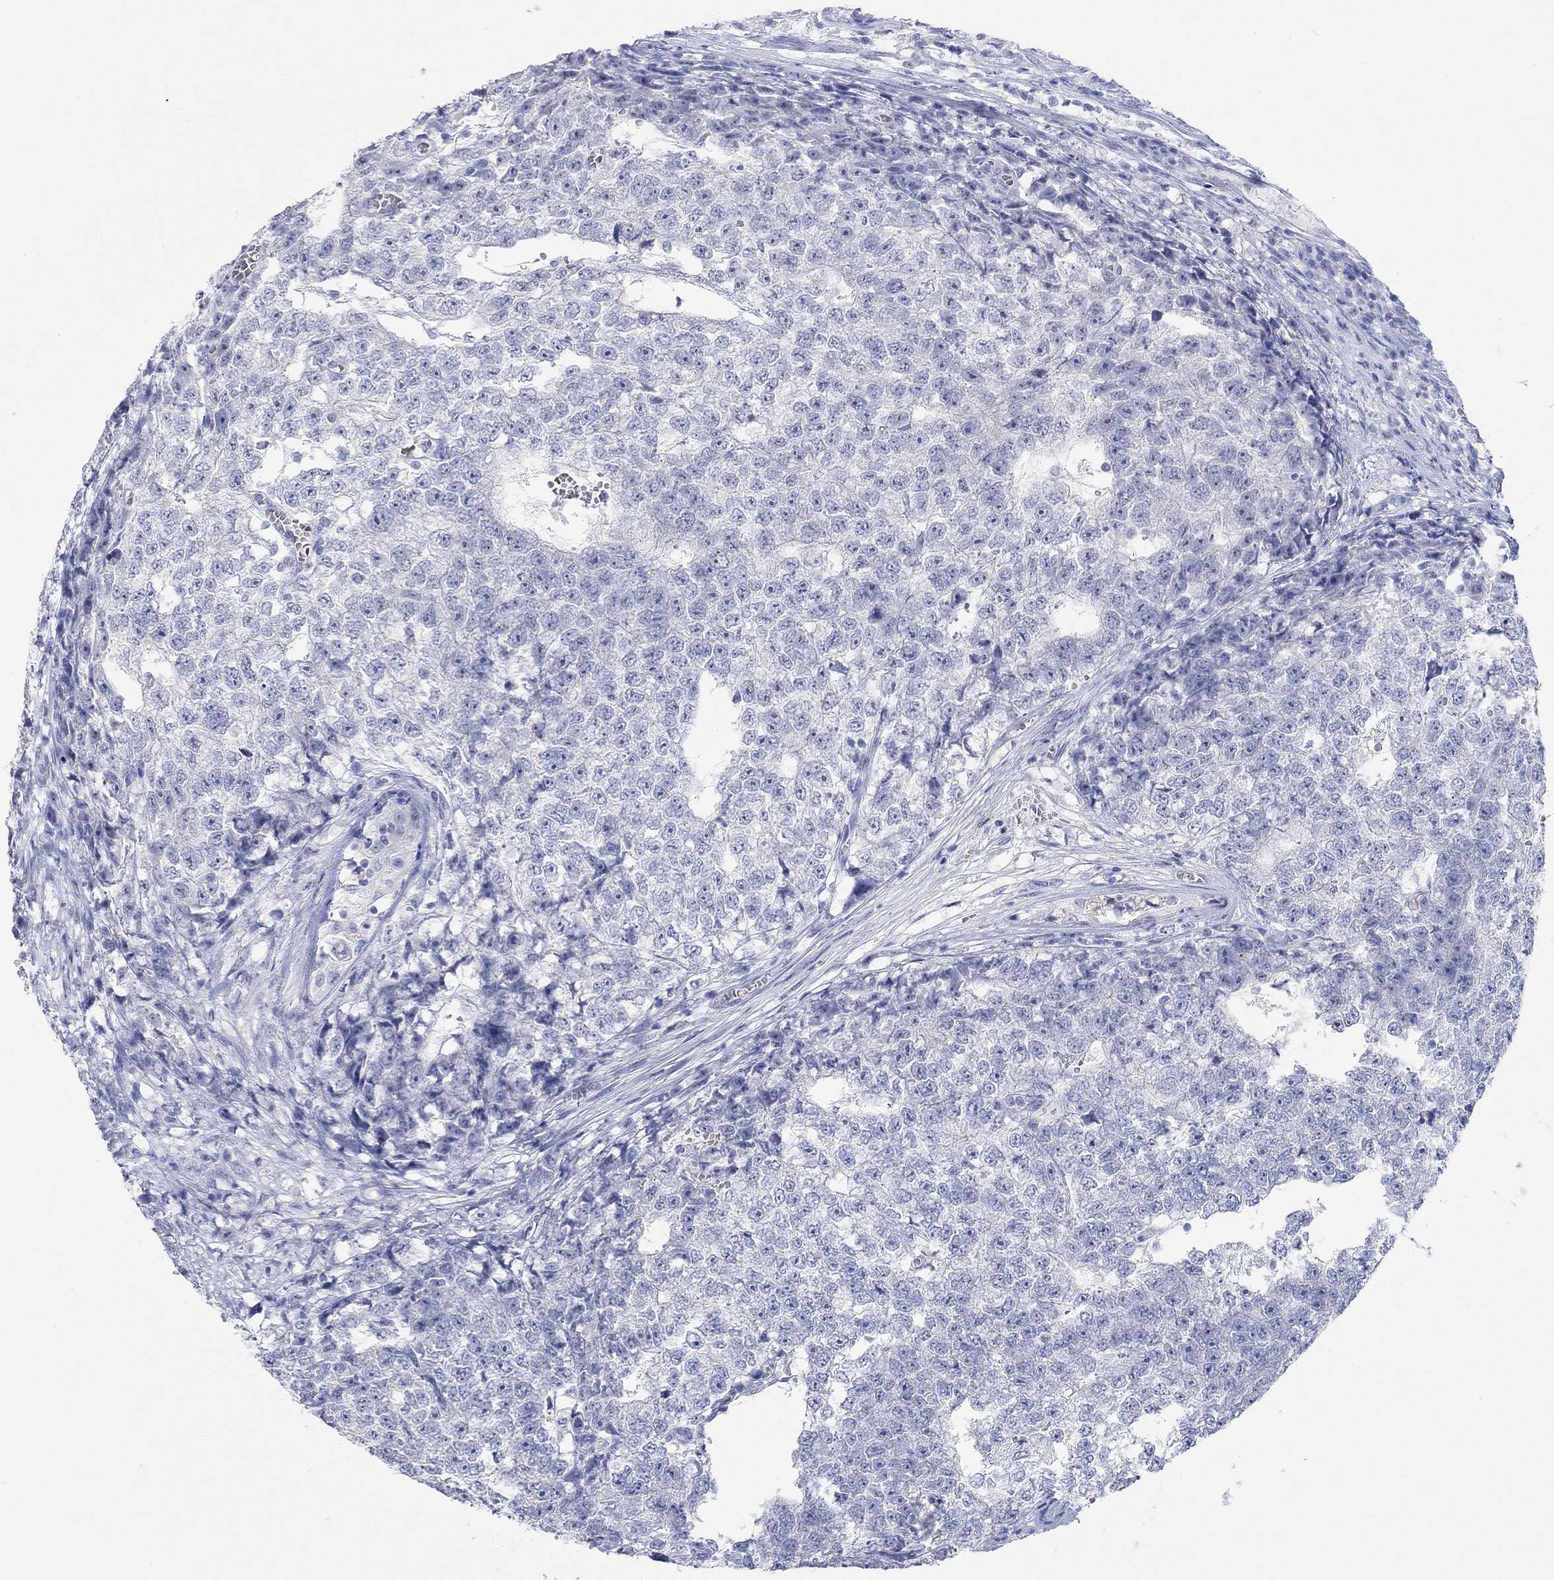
{"staining": {"intensity": "negative", "quantity": "none", "location": "none"}, "tissue": "testis cancer", "cell_type": "Tumor cells", "image_type": "cancer", "snomed": [{"axis": "morphology", "description": "Seminoma, NOS"}, {"axis": "morphology", "description": "Carcinoma, Embryonal, NOS"}, {"axis": "topography", "description": "Testis"}], "caption": "This is an immunohistochemistry (IHC) photomicrograph of human testis cancer. There is no staining in tumor cells.", "gene": "GRIA3", "patient": {"sex": "male", "age": 22}}